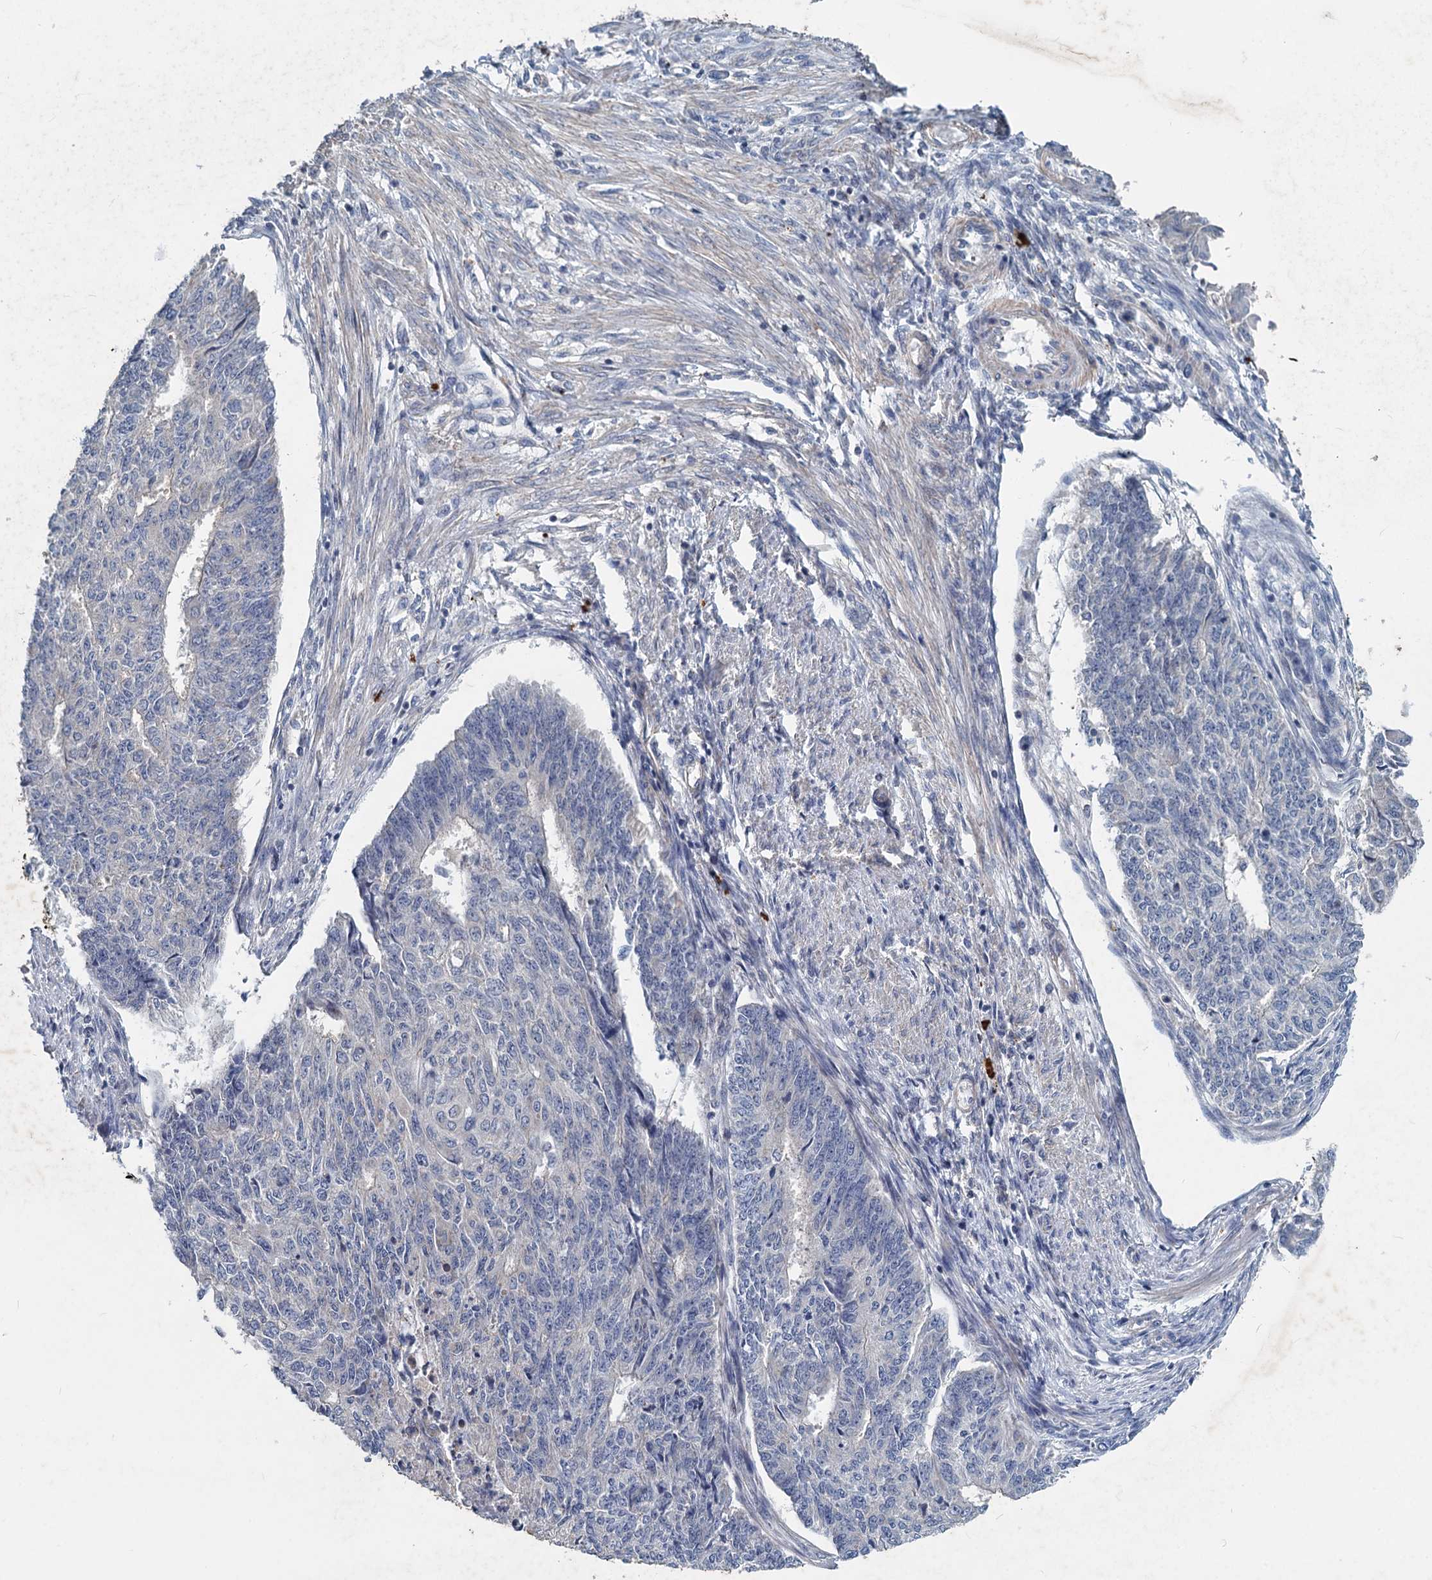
{"staining": {"intensity": "negative", "quantity": "none", "location": "none"}, "tissue": "endometrial cancer", "cell_type": "Tumor cells", "image_type": "cancer", "snomed": [{"axis": "morphology", "description": "Adenocarcinoma, NOS"}, {"axis": "topography", "description": "Endometrium"}], "caption": "Tumor cells show no significant protein staining in endometrial cancer.", "gene": "SLC2A7", "patient": {"sex": "female", "age": 32}}